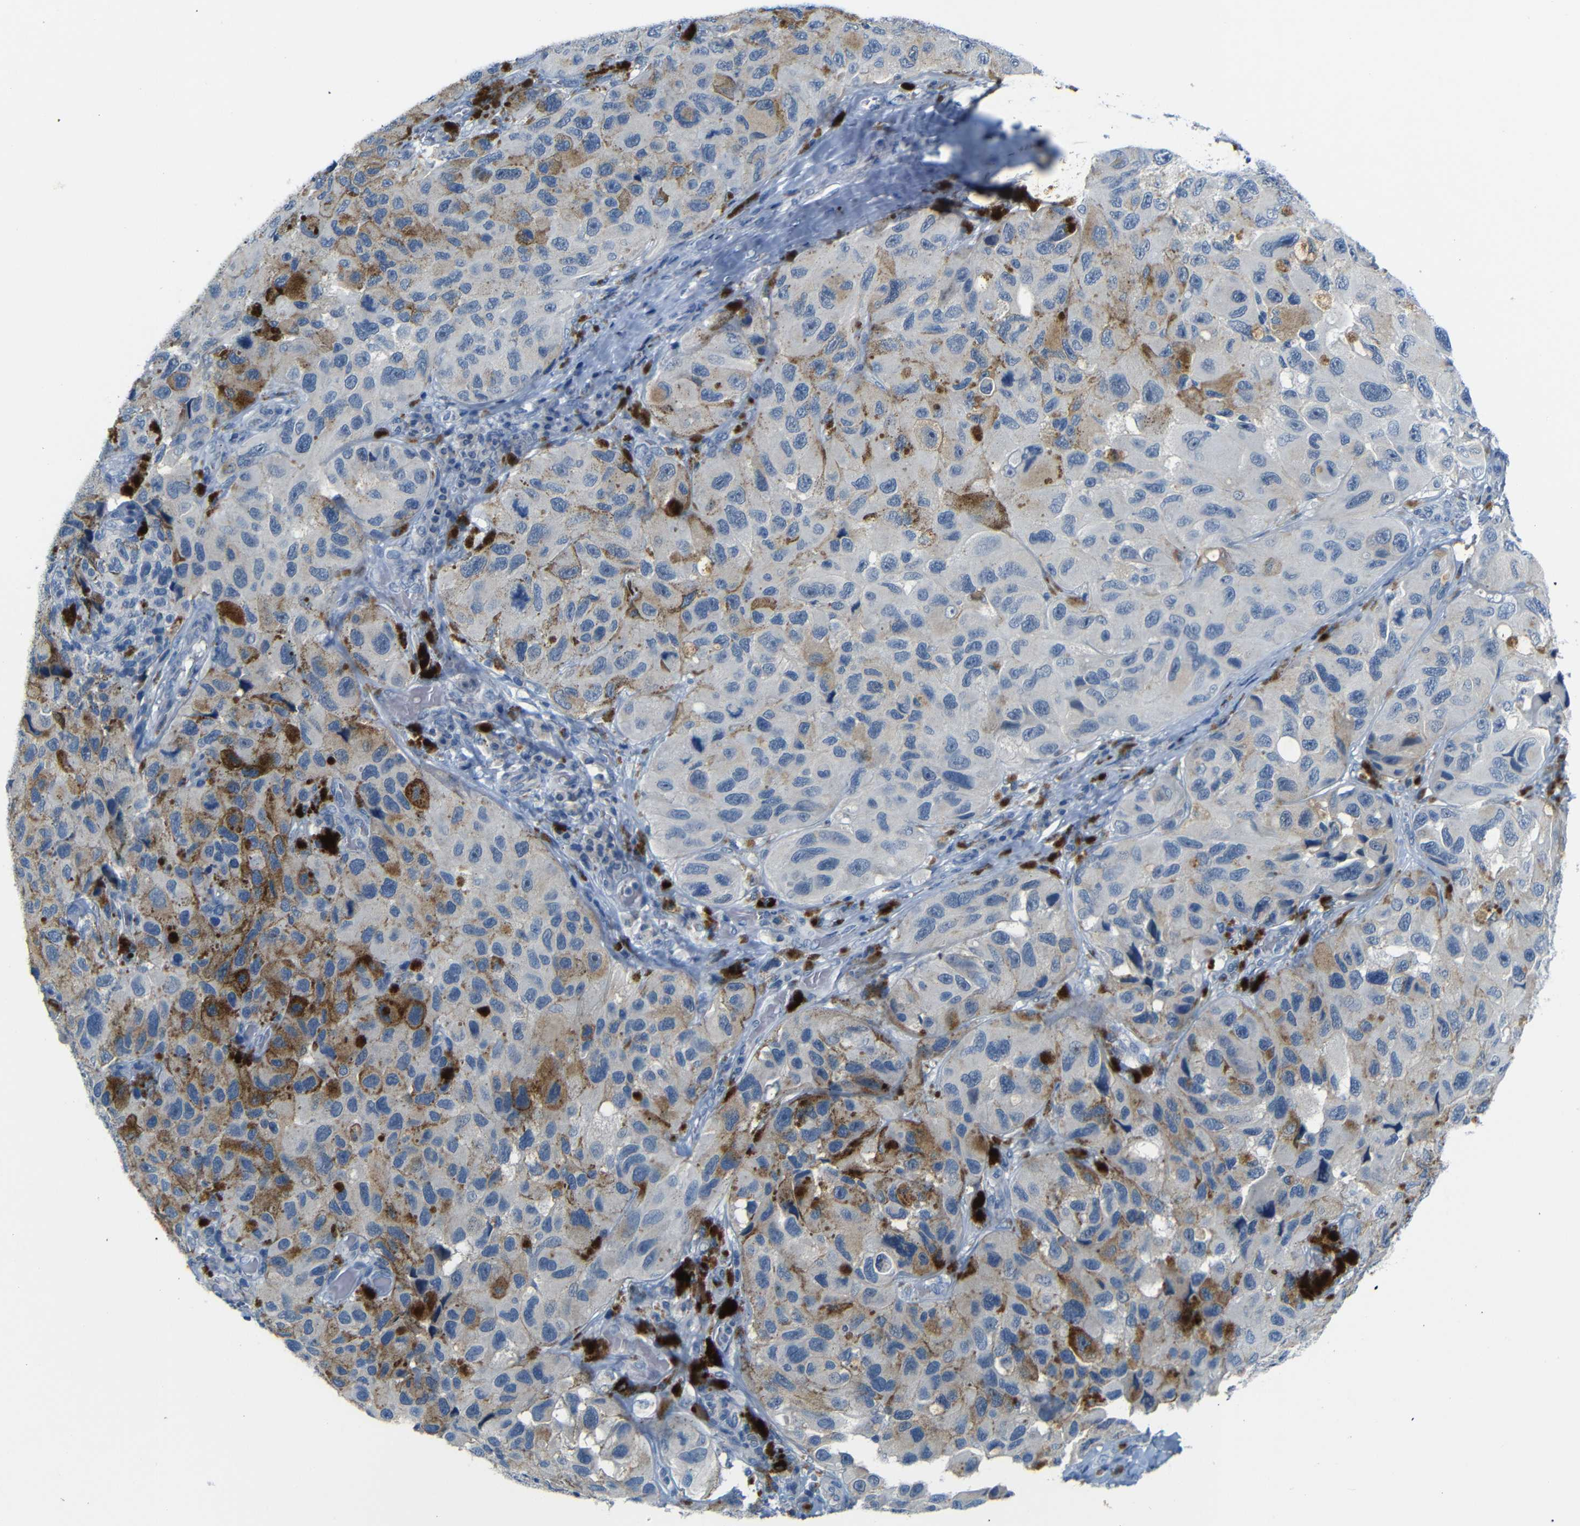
{"staining": {"intensity": "negative", "quantity": "none", "location": "none"}, "tissue": "melanoma", "cell_type": "Tumor cells", "image_type": "cancer", "snomed": [{"axis": "morphology", "description": "Malignant melanoma, NOS"}, {"axis": "topography", "description": "Skin"}], "caption": "A high-resolution histopathology image shows immunohistochemistry (IHC) staining of malignant melanoma, which shows no significant staining in tumor cells.", "gene": "ANK3", "patient": {"sex": "female", "age": 73}}